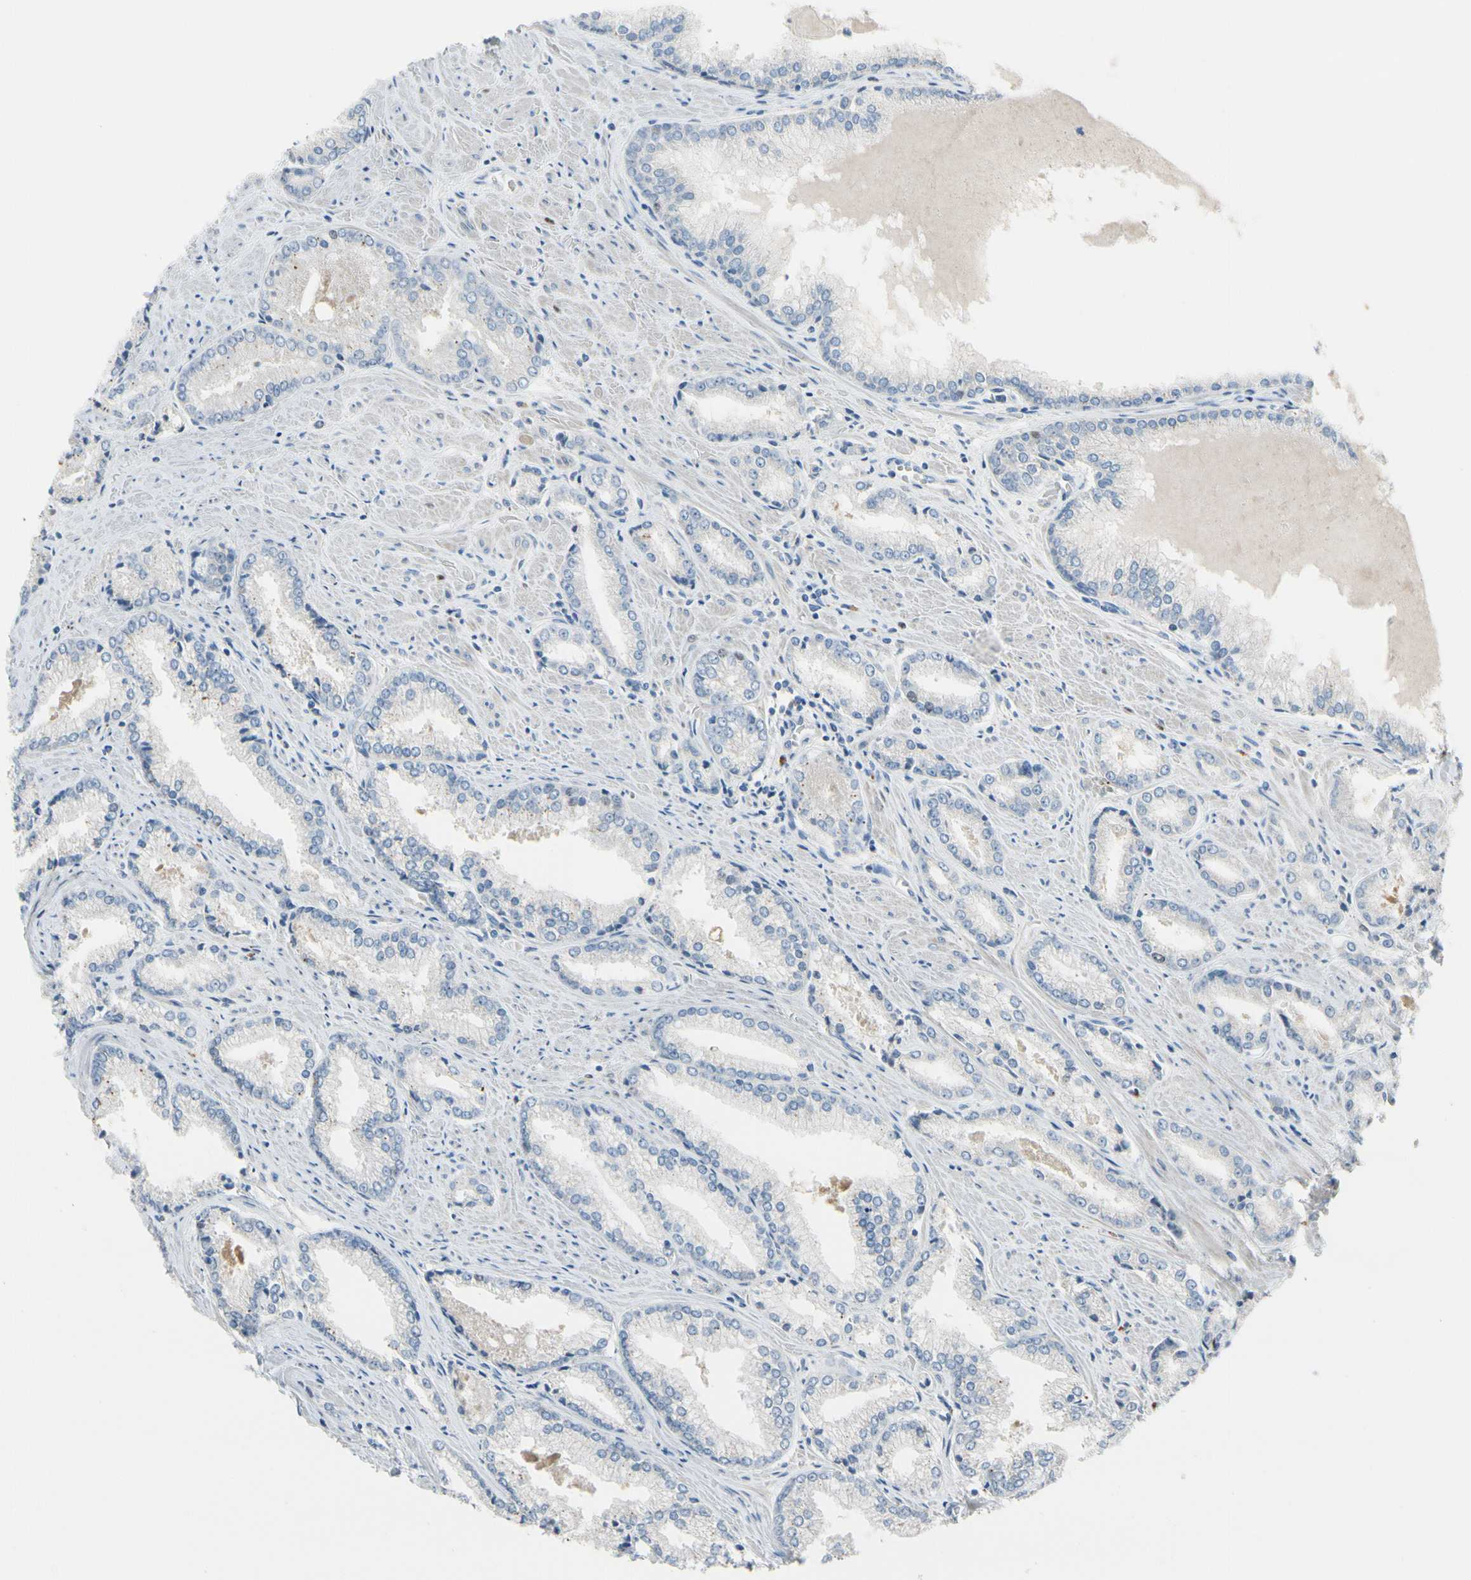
{"staining": {"intensity": "negative", "quantity": "none", "location": "none"}, "tissue": "prostate cancer", "cell_type": "Tumor cells", "image_type": "cancer", "snomed": [{"axis": "morphology", "description": "Adenocarcinoma, Low grade"}, {"axis": "topography", "description": "Prostate"}], "caption": "A histopathology image of prostate cancer (adenocarcinoma (low-grade)) stained for a protein reveals no brown staining in tumor cells.", "gene": "ZKSCAN4", "patient": {"sex": "male", "age": 64}}